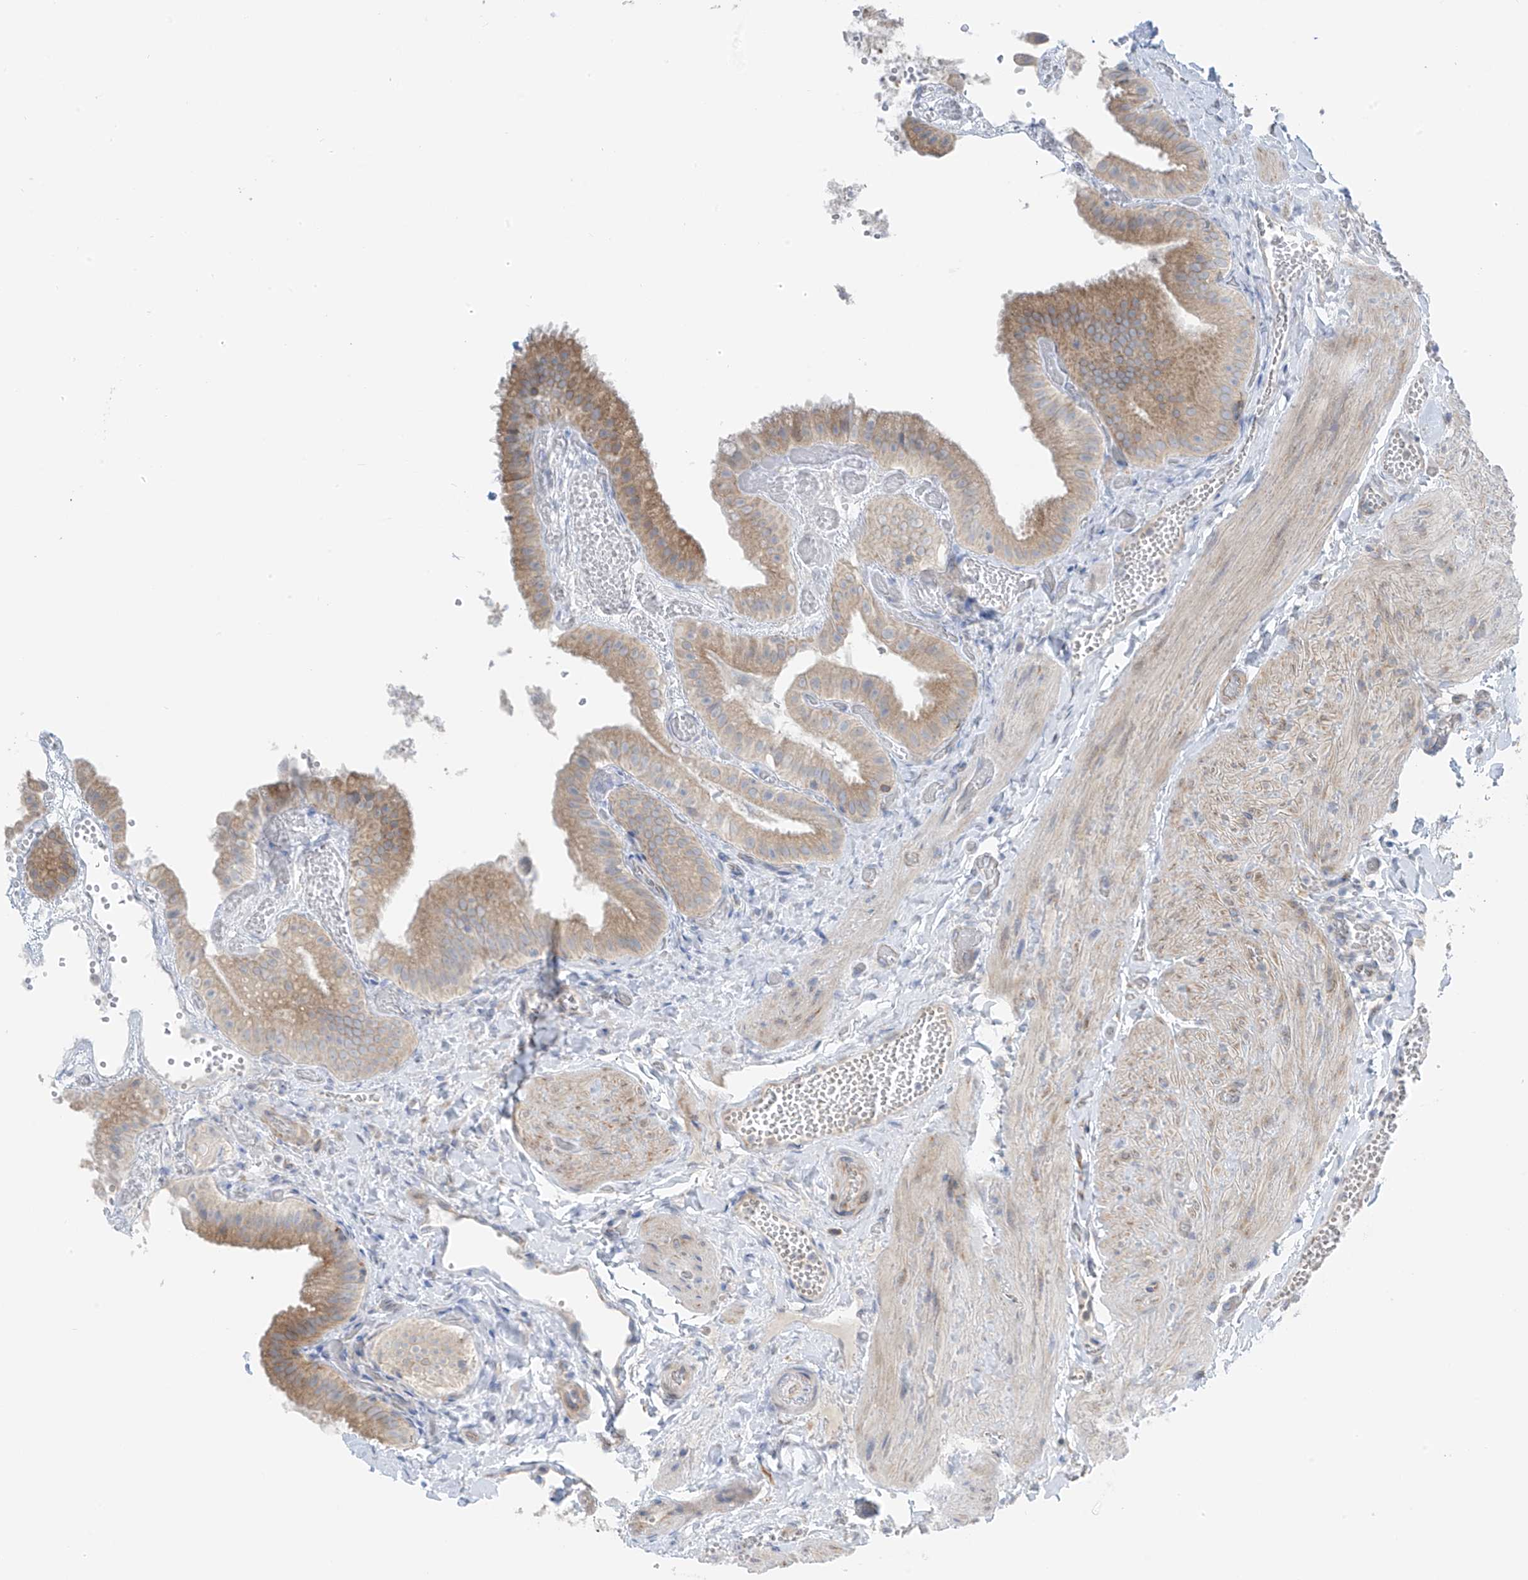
{"staining": {"intensity": "moderate", "quantity": "25%-75%", "location": "cytoplasmic/membranous"}, "tissue": "gallbladder", "cell_type": "Glandular cells", "image_type": "normal", "snomed": [{"axis": "morphology", "description": "Normal tissue, NOS"}, {"axis": "topography", "description": "Gallbladder"}], "caption": "IHC micrograph of unremarkable gallbladder: human gallbladder stained using immunohistochemistry (IHC) shows medium levels of moderate protein expression localized specifically in the cytoplasmic/membranous of glandular cells, appearing as a cytoplasmic/membranous brown color.", "gene": "NALCN", "patient": {"sex": "female", "age": 64}}